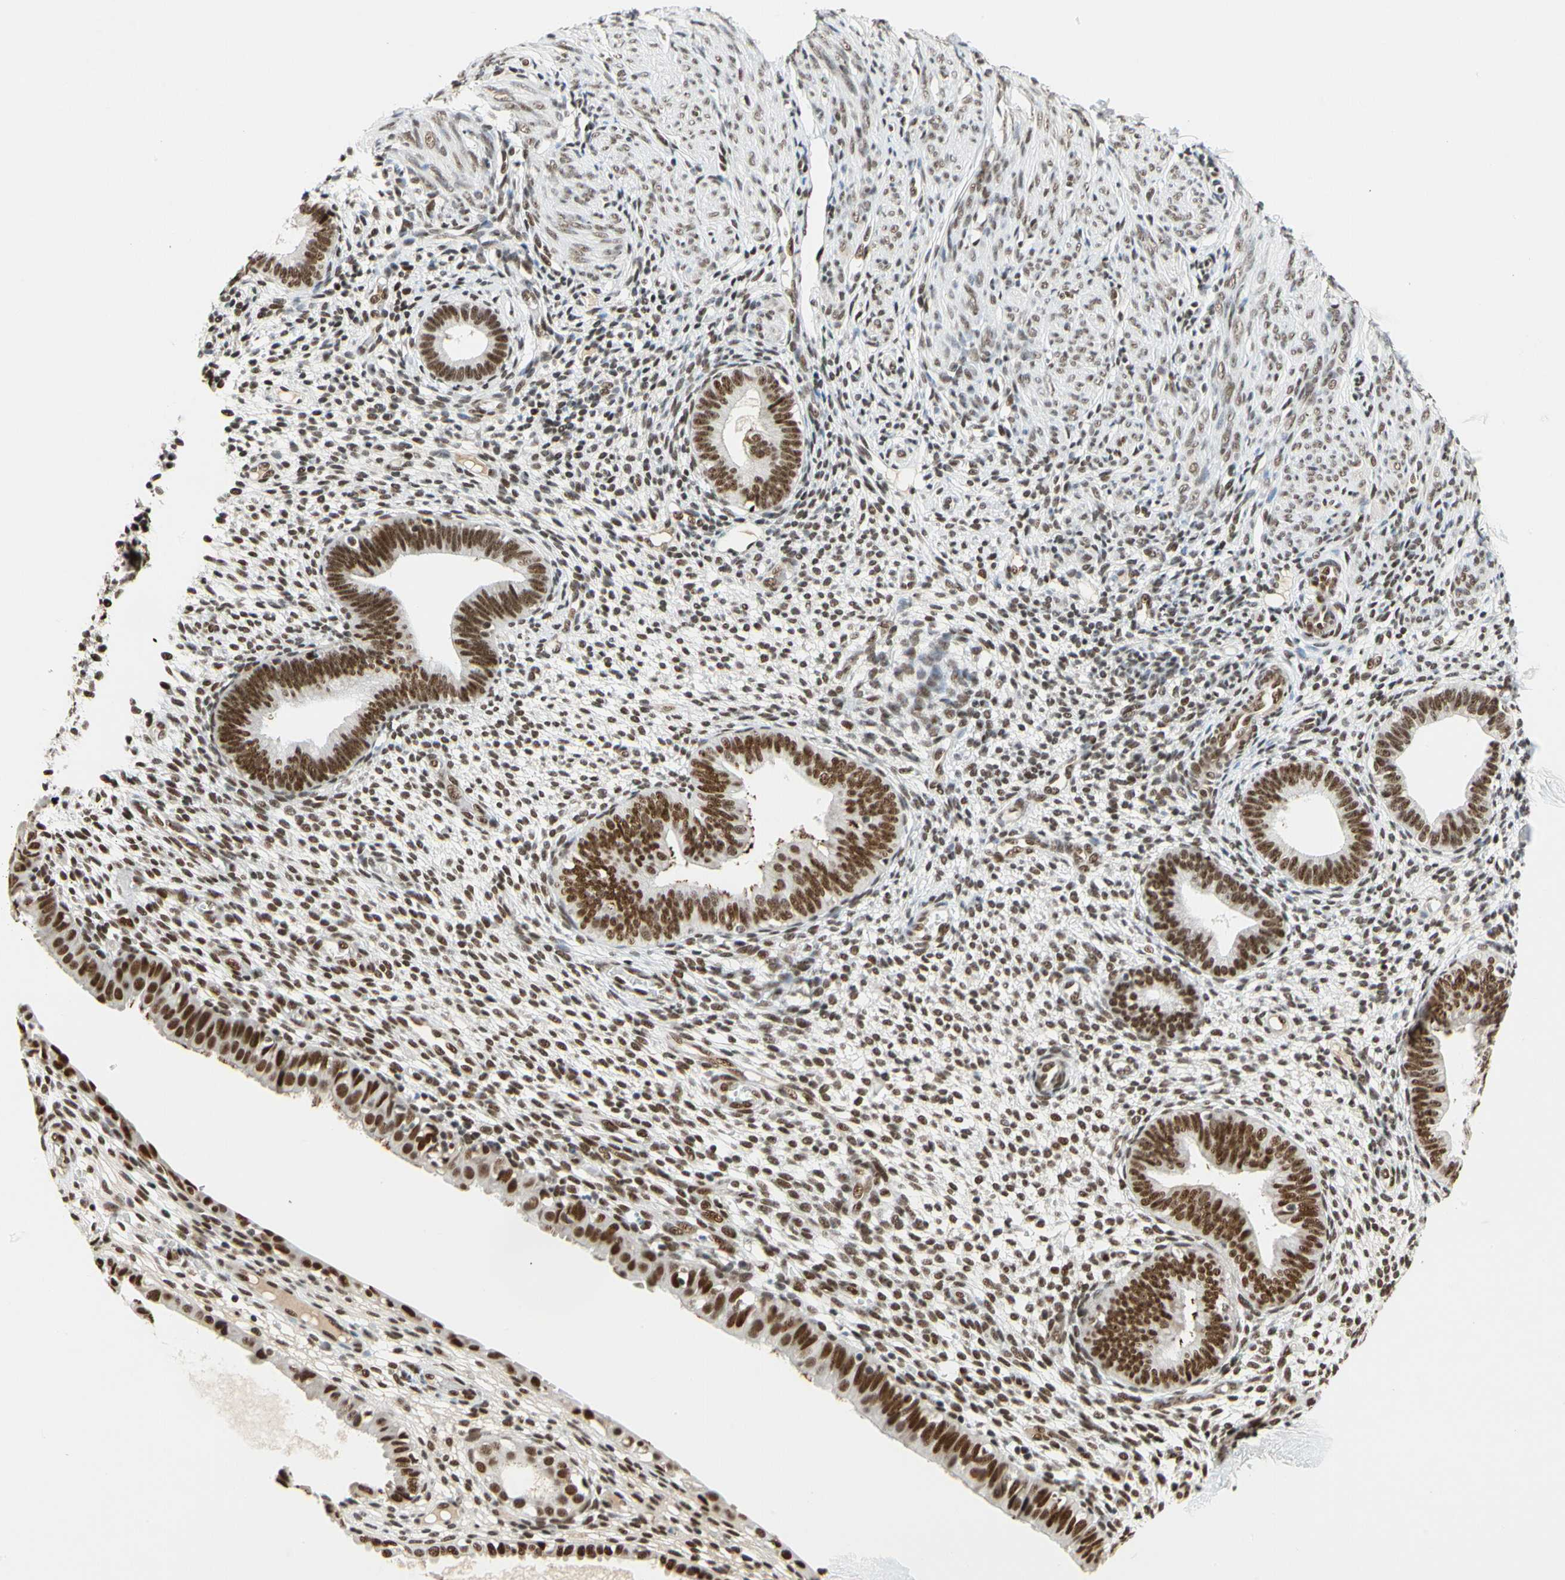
{"staining": {"intensity": "moderate", "quantity": ">75%", "location": "nuclear"}, "tissue": "endometrium", "cell_type": "Cells in endometrial stroma", "image_type": "normal", "snomed": [{"axis": "morphology", "description": "Normal tissue, NOS"}, {"axis": "topography", "description": "Endometrium"}], "caption": "High-magnification brightfield microscopy of normal endometrium stained with DAB (brown) and counterstained with hematoxylin (blue). cells in endometrial stroma exhibit moderate nuclear expression is present in about>75% of cells. (DAB (3,3'-diaminobenzidine) IHC with brightfield microscopy, high magnification).", "gene": "ZSCAN16", "patient": {"sex": "female", "age": 61}}